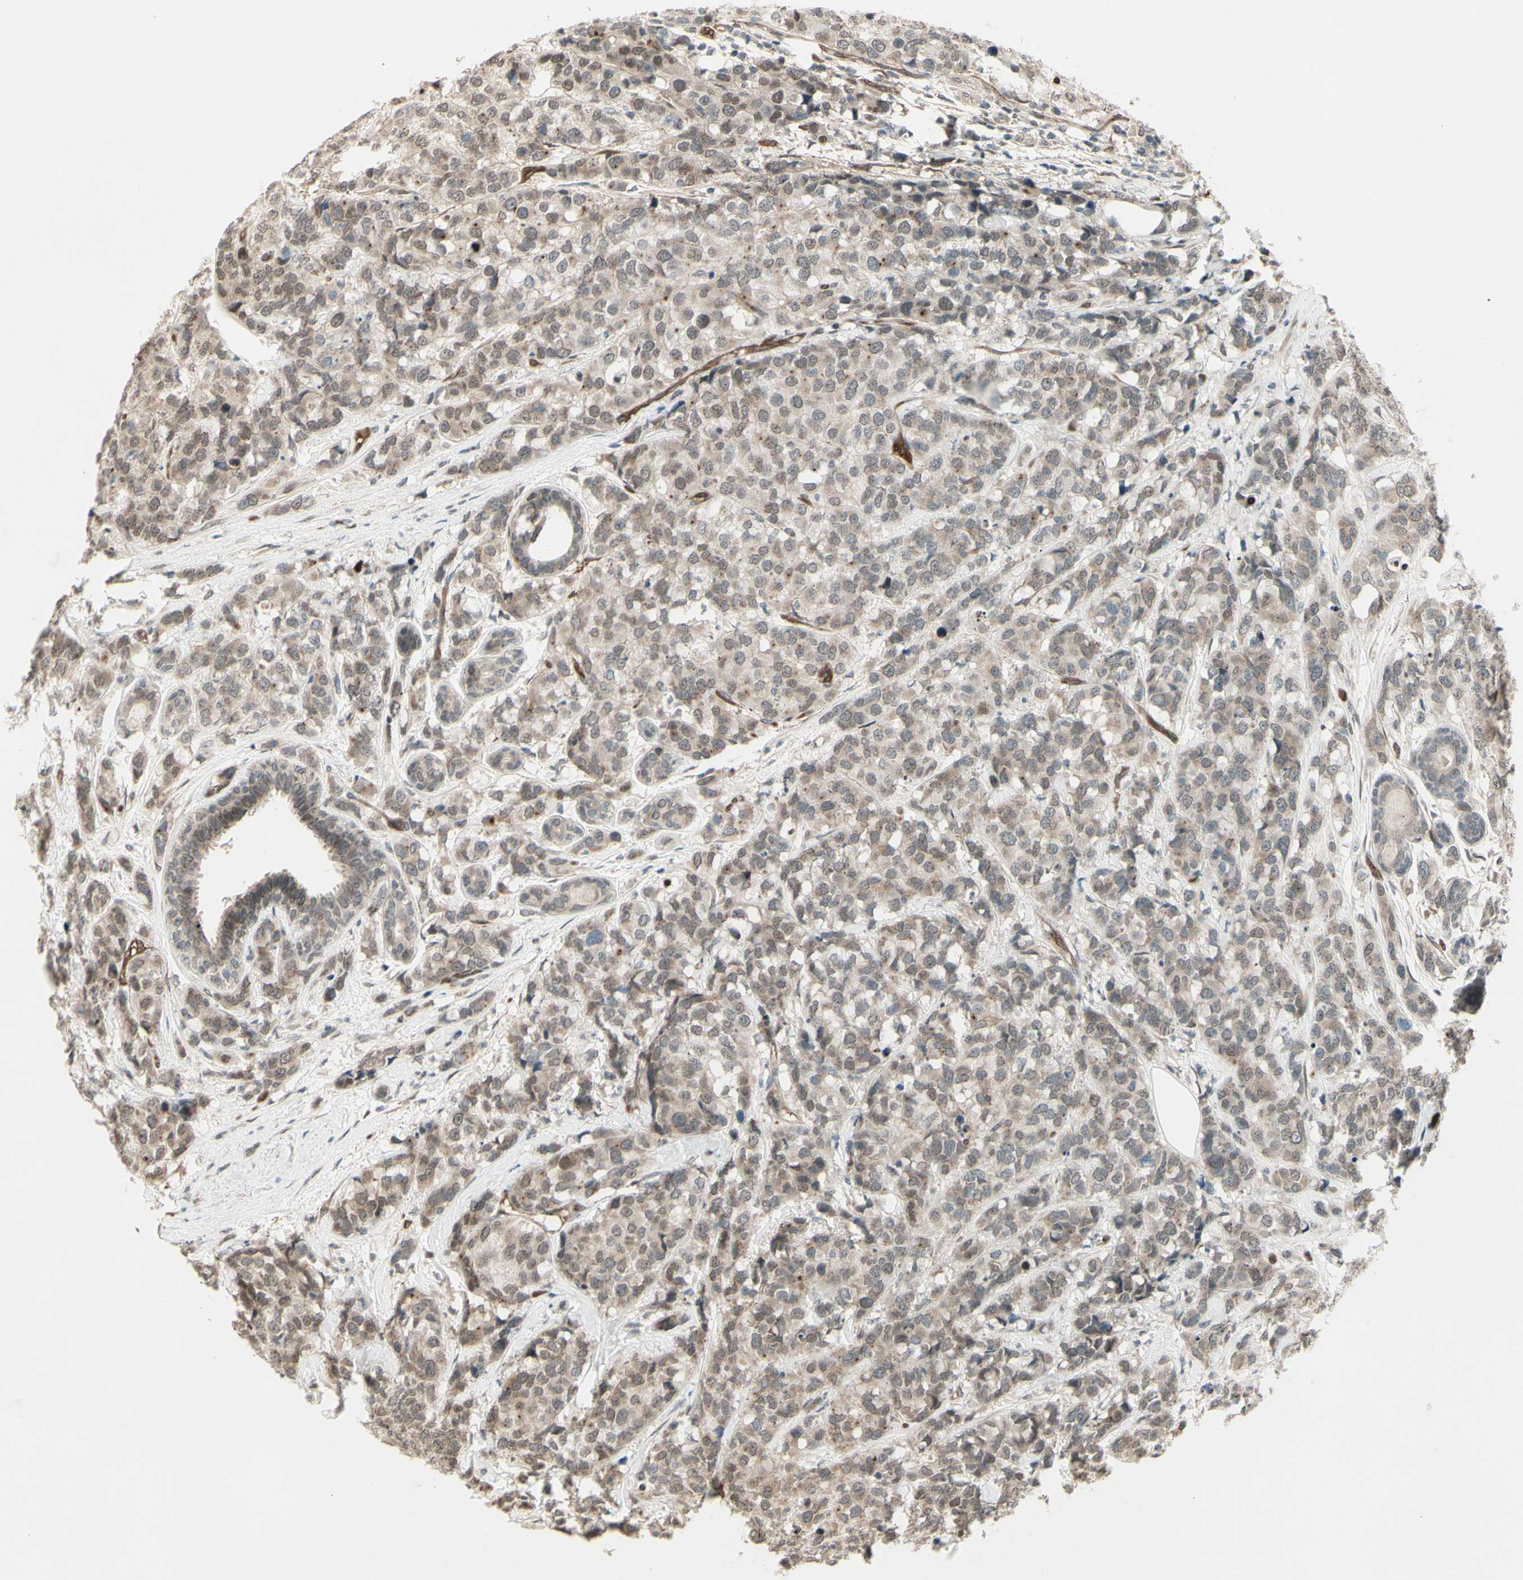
{"staining": {"intensity": "weak", "quantity": ">75%", "location": "cytoplasmic/membranous"}, "tissue": "breast cancer", "cell_type": "Tumor cells", "image_type": "cancer", "snomed": [{"axis": "morphology", "description": "Lobular carcinoma"}, {"axis": "topography", "description": "Breast"}], "caption": "The histopathology image exhibits immunohistochemical staining of breast lobular carcinoma. There is weak cytoplasmic/membranous positivity is identified in approximately >75% of tumor cells.", "gene": "MLF2", "patient": {"sex": "female", "age": 59}}